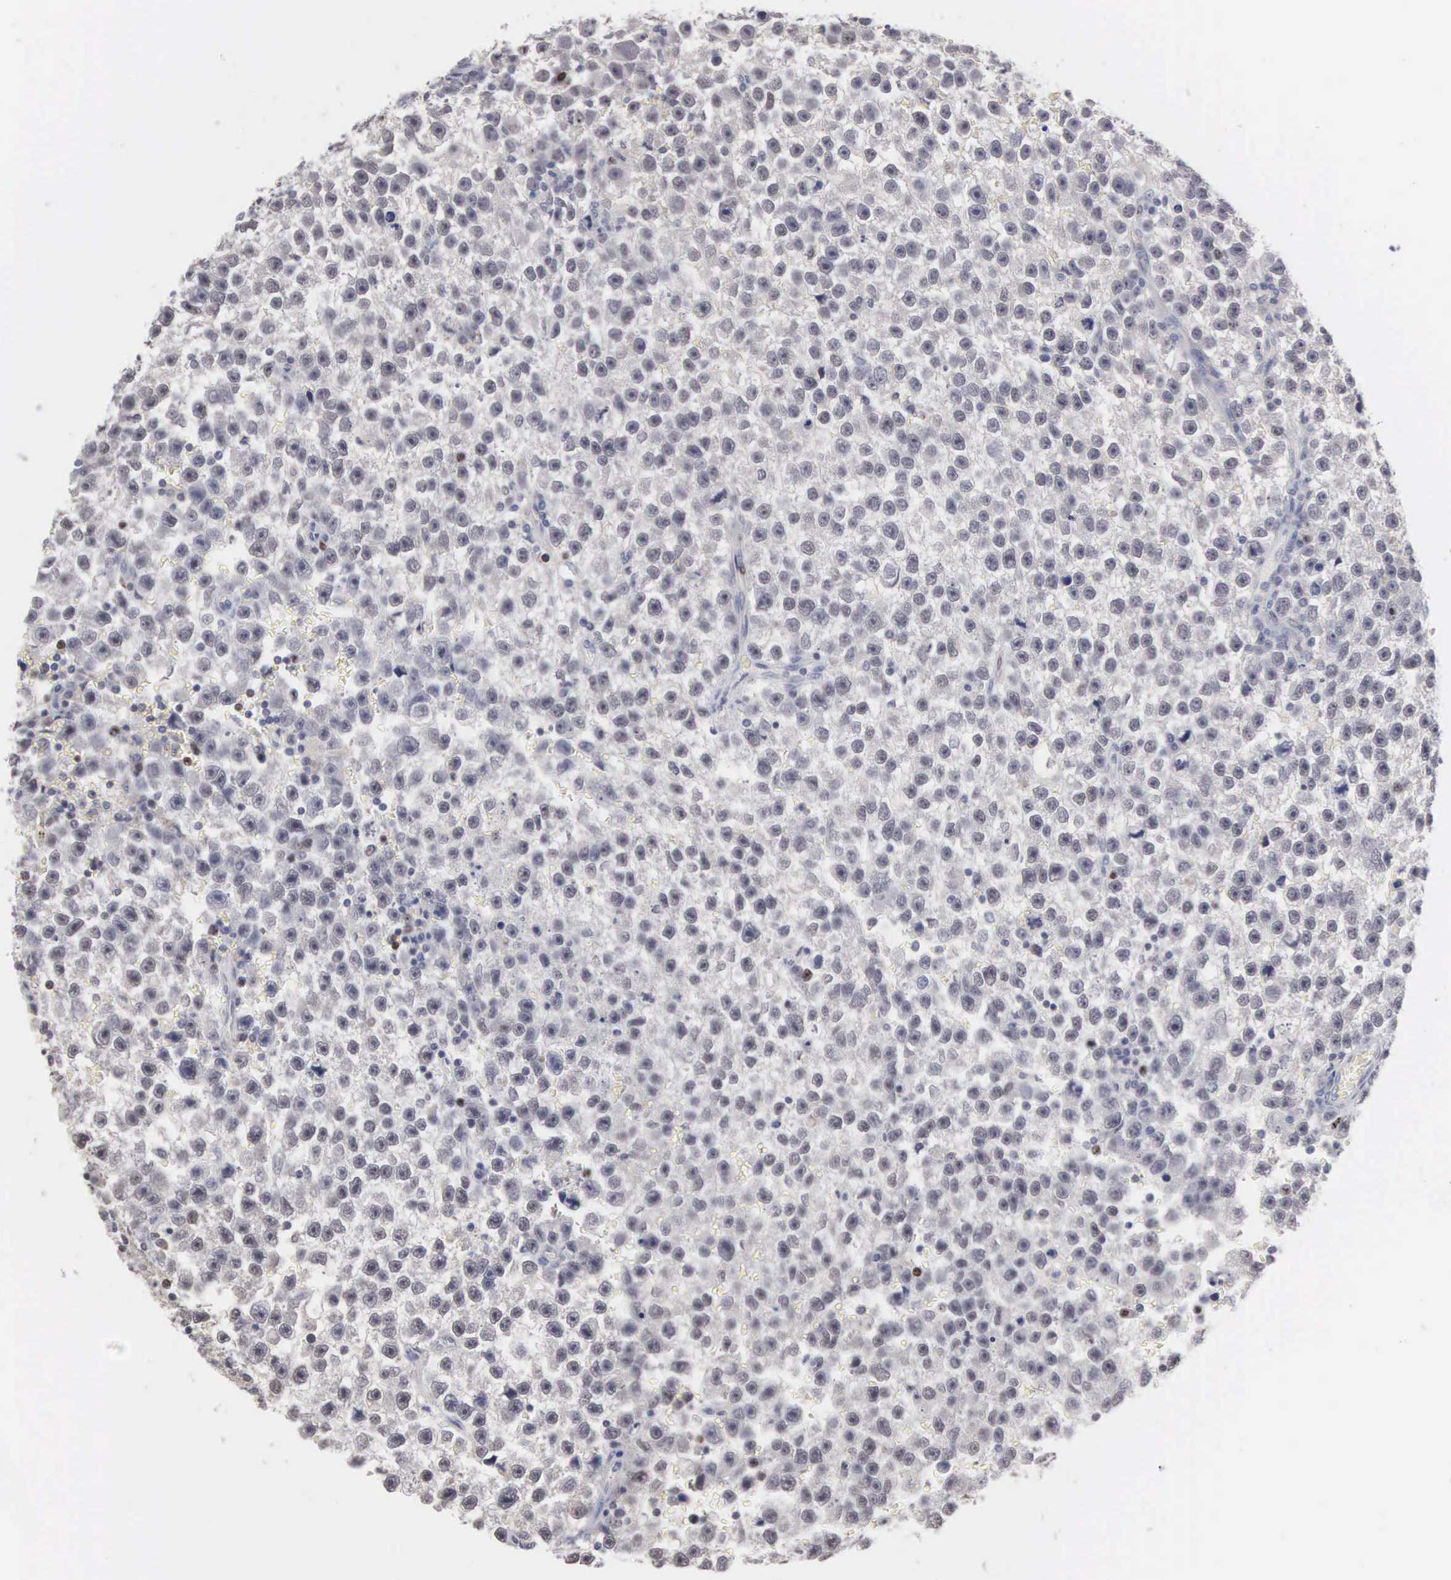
{"staining": {"intensity": "negative", "quantity": "none", "location": "none"}, "tissue": "testis cancer", "cell_type": "Tumor cells", "image_type": "cancer", "snomed": [{"axis": "morphology", "description": "Seminoma, NOS"}, {"axis": "topography", "description": "Testis"}], "caption": "Testis cancer was stained to show a protein in brown. There is no significant staining in tumor cells. Brightfield microscopy of IHC stained with DAB (brown) and hematoxylin (blue), captured at high magnification.", "gene": "KDM6A", "patient": {"sex": "male", "age": 33}}